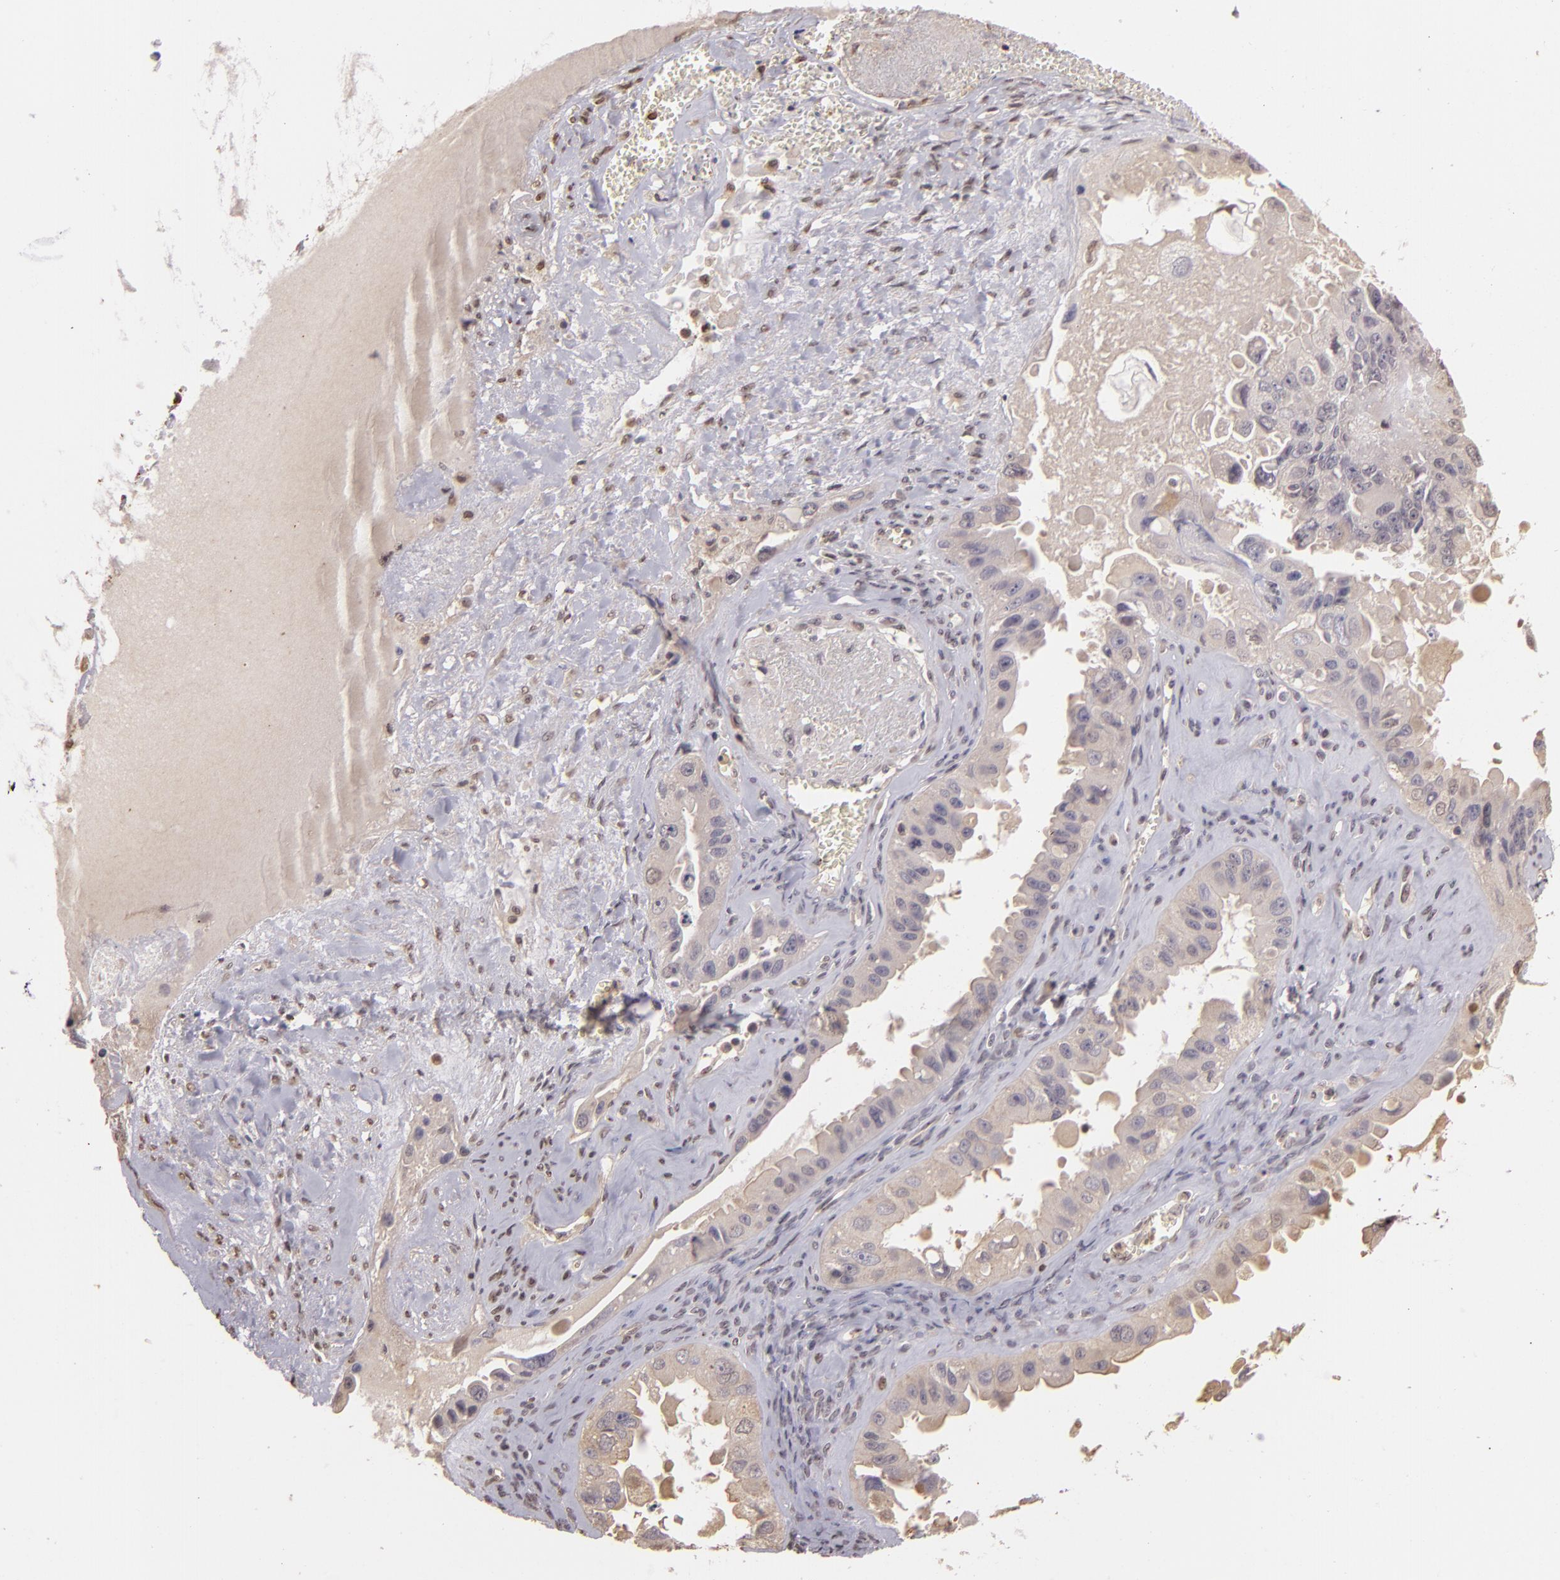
{"staining": {"intensity": "weak", "quantity": "25%-75%", "location": "cytoplasmic/membranous"}, "tissue": "ovarian cancer", "cell_type": "Tumor cells", "image_type": "cancer", "snomed": [{"axis": "morphology", "description": "Carcinoma, endometroid"}, {"axis": "topography", "description": "Ovary"}], "caption": "Ovarian cancer (endometroid carcinoma) tissue shows weak cytoplasmic/membranous positivity in approximately 25%-75% of tumor cells, visualized by immunohistochemistry.", "gene": "ARPC2", "patient": {"sex": "female", "age": 85}}